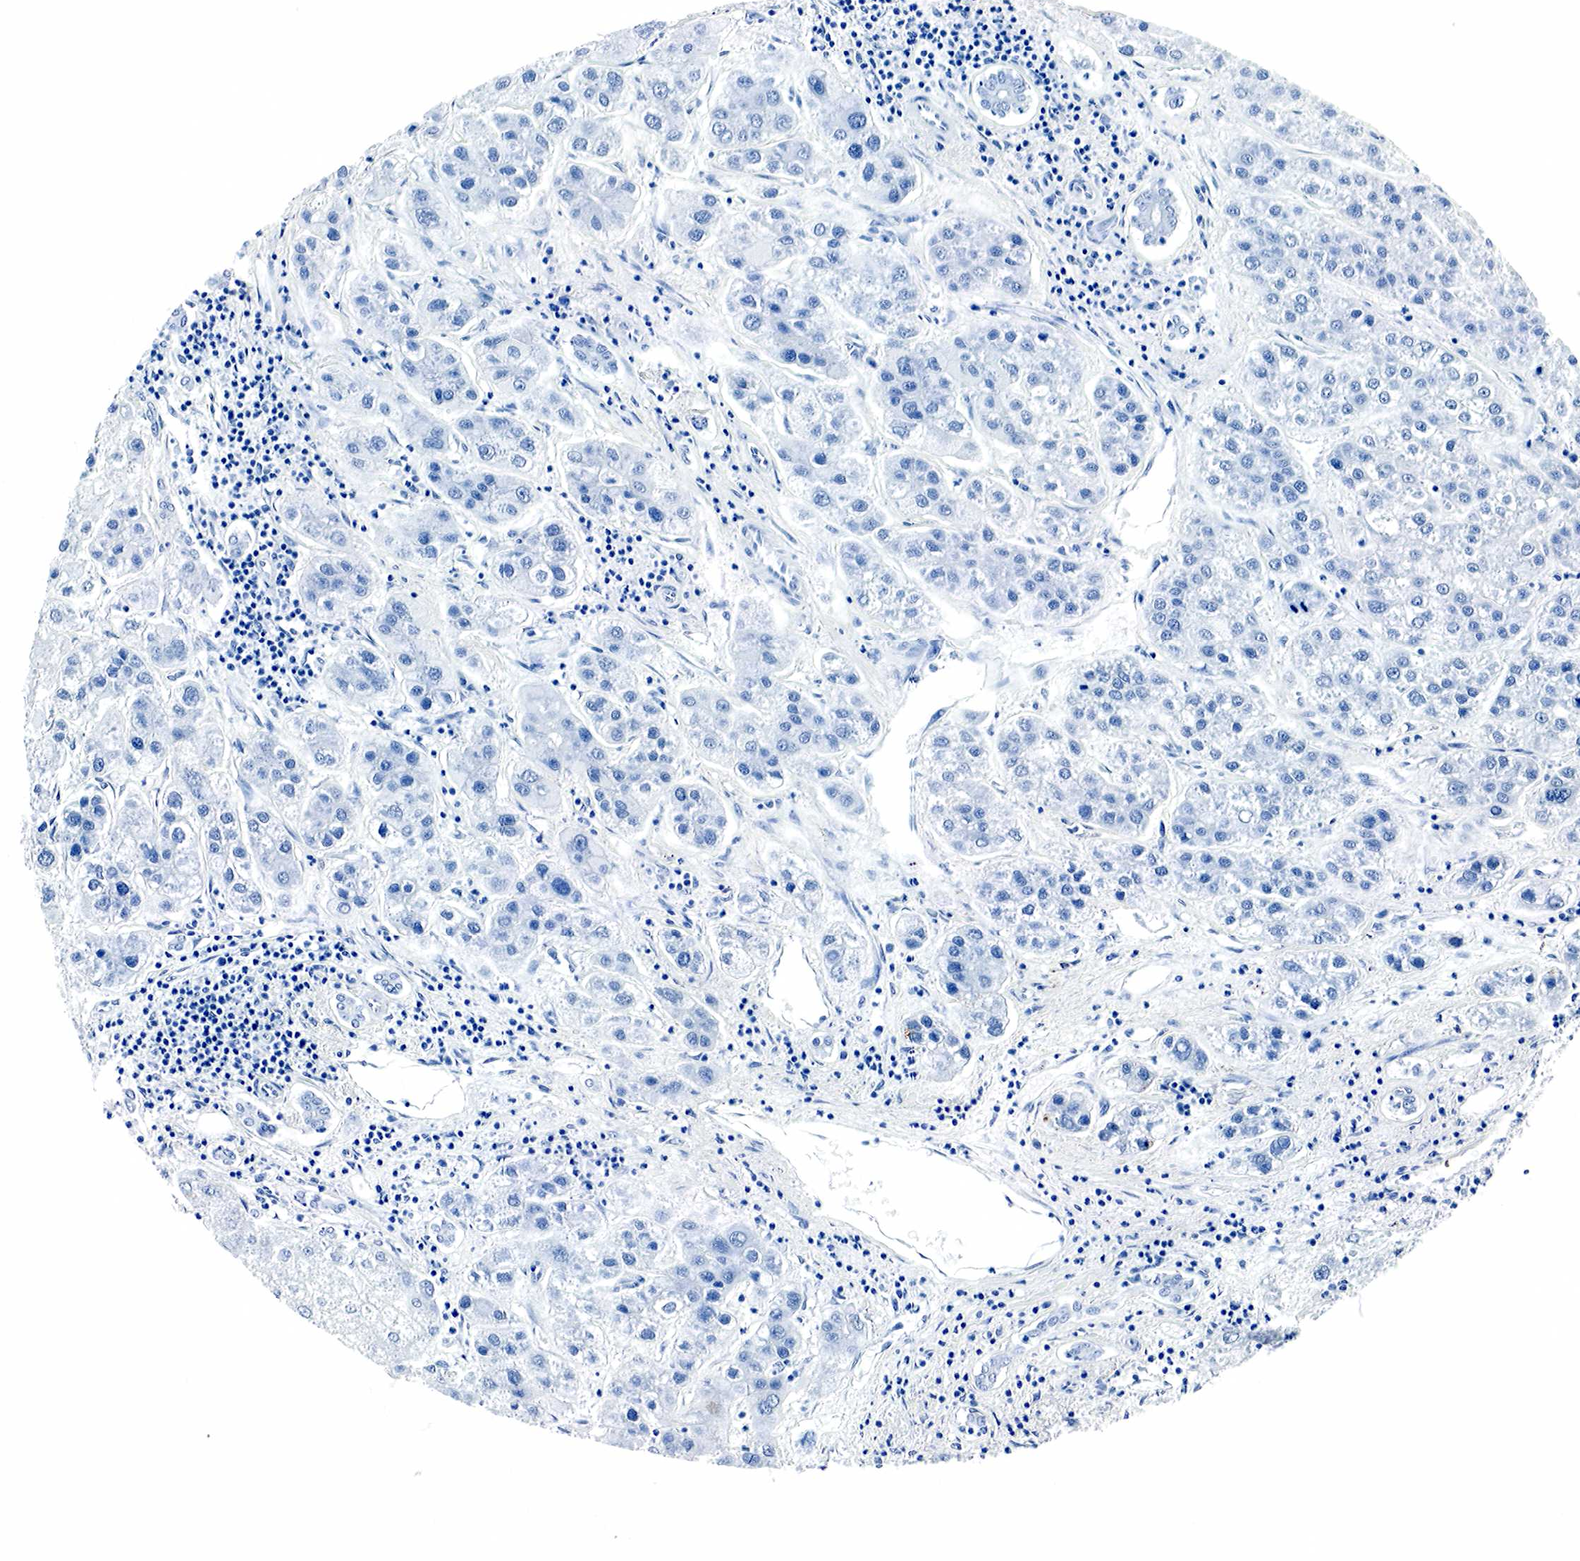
{"staining": {"intensity": "negative", "quantity": "none", "location": "none"}, "tissue": "stomach cancer", "cell_type": "Tumor cells", "image_type": "cancer", "snomed": [{"axis": "morphology", "description": "Adenocarcinoma, NOS"}, {"axis": "topography", "description": "Stomach, lower"}], "caption": "High magnification brightfield microscopy of stomach adenocarcinoma stained with DAB (brown) and counterstained with hematoxylin (blue): tumor cells show no significant positivity. Brightfield microscopy of IHC stained with DAB (brown) and hematoxylin (blue), captured at high magnification.", "gene": "GAST", "patient": {"sex": "female", "age": 86}}